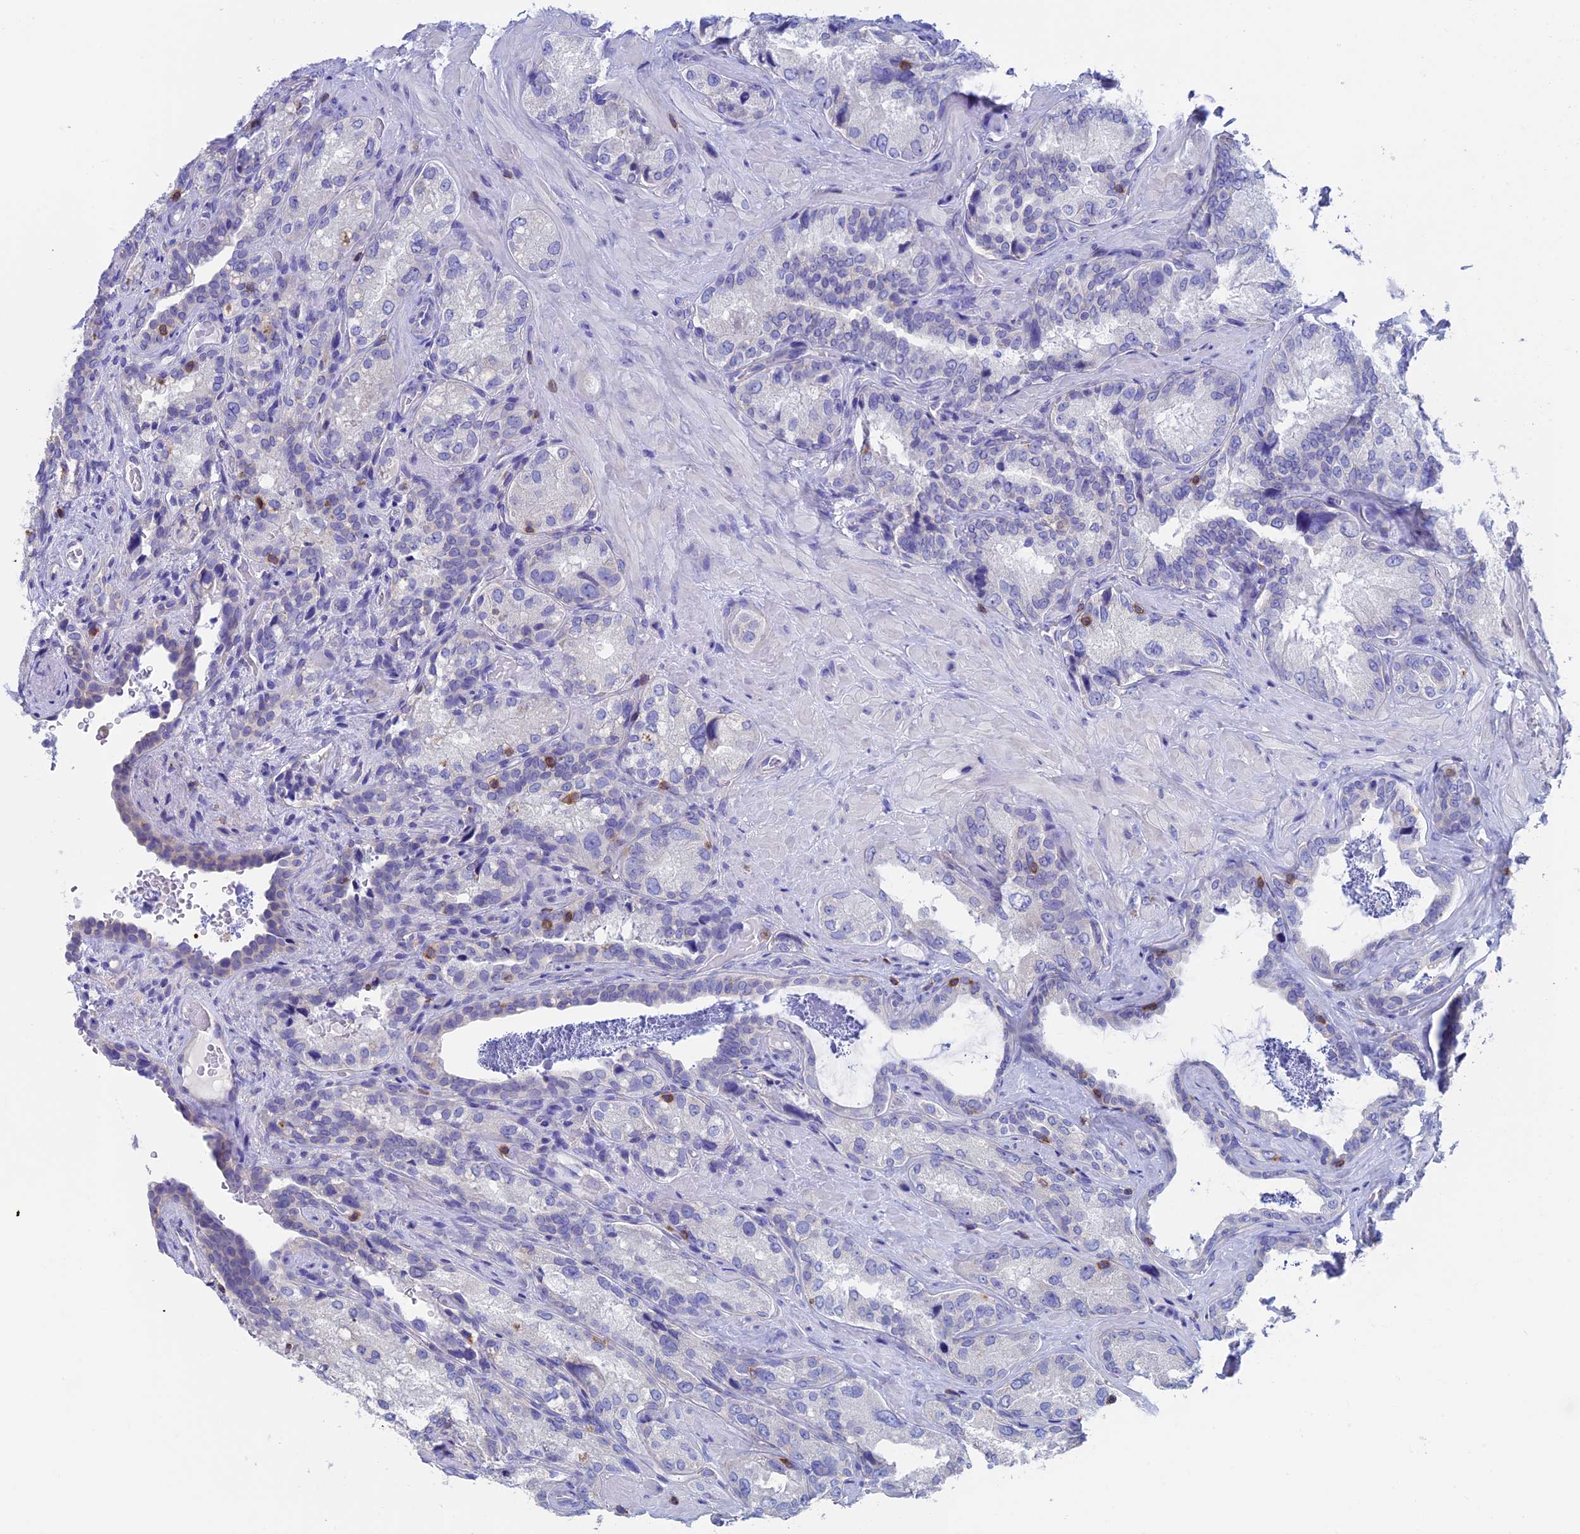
{"staining": {"intensity": "negative", "quantity": "none", "location": "none"}, "tissue": "seminal vesicle", "cell_type": "Glandular cells", "image_type": "normal", "snomed": [{"axis": "morphology", "description": "Normal tissue, NOS"}, {"axis": "topography", "description": "Seminal veicle"}, {"axis": "topography", "description": "Peripheral nerve tissue"}], "caption": "Immunohistochemistry (IHC) of benign human seminal vesicle shows no positivity in glandular cells.", "gene": "SEPTIN1", "patient": {"sex": "male", "age": 67}}